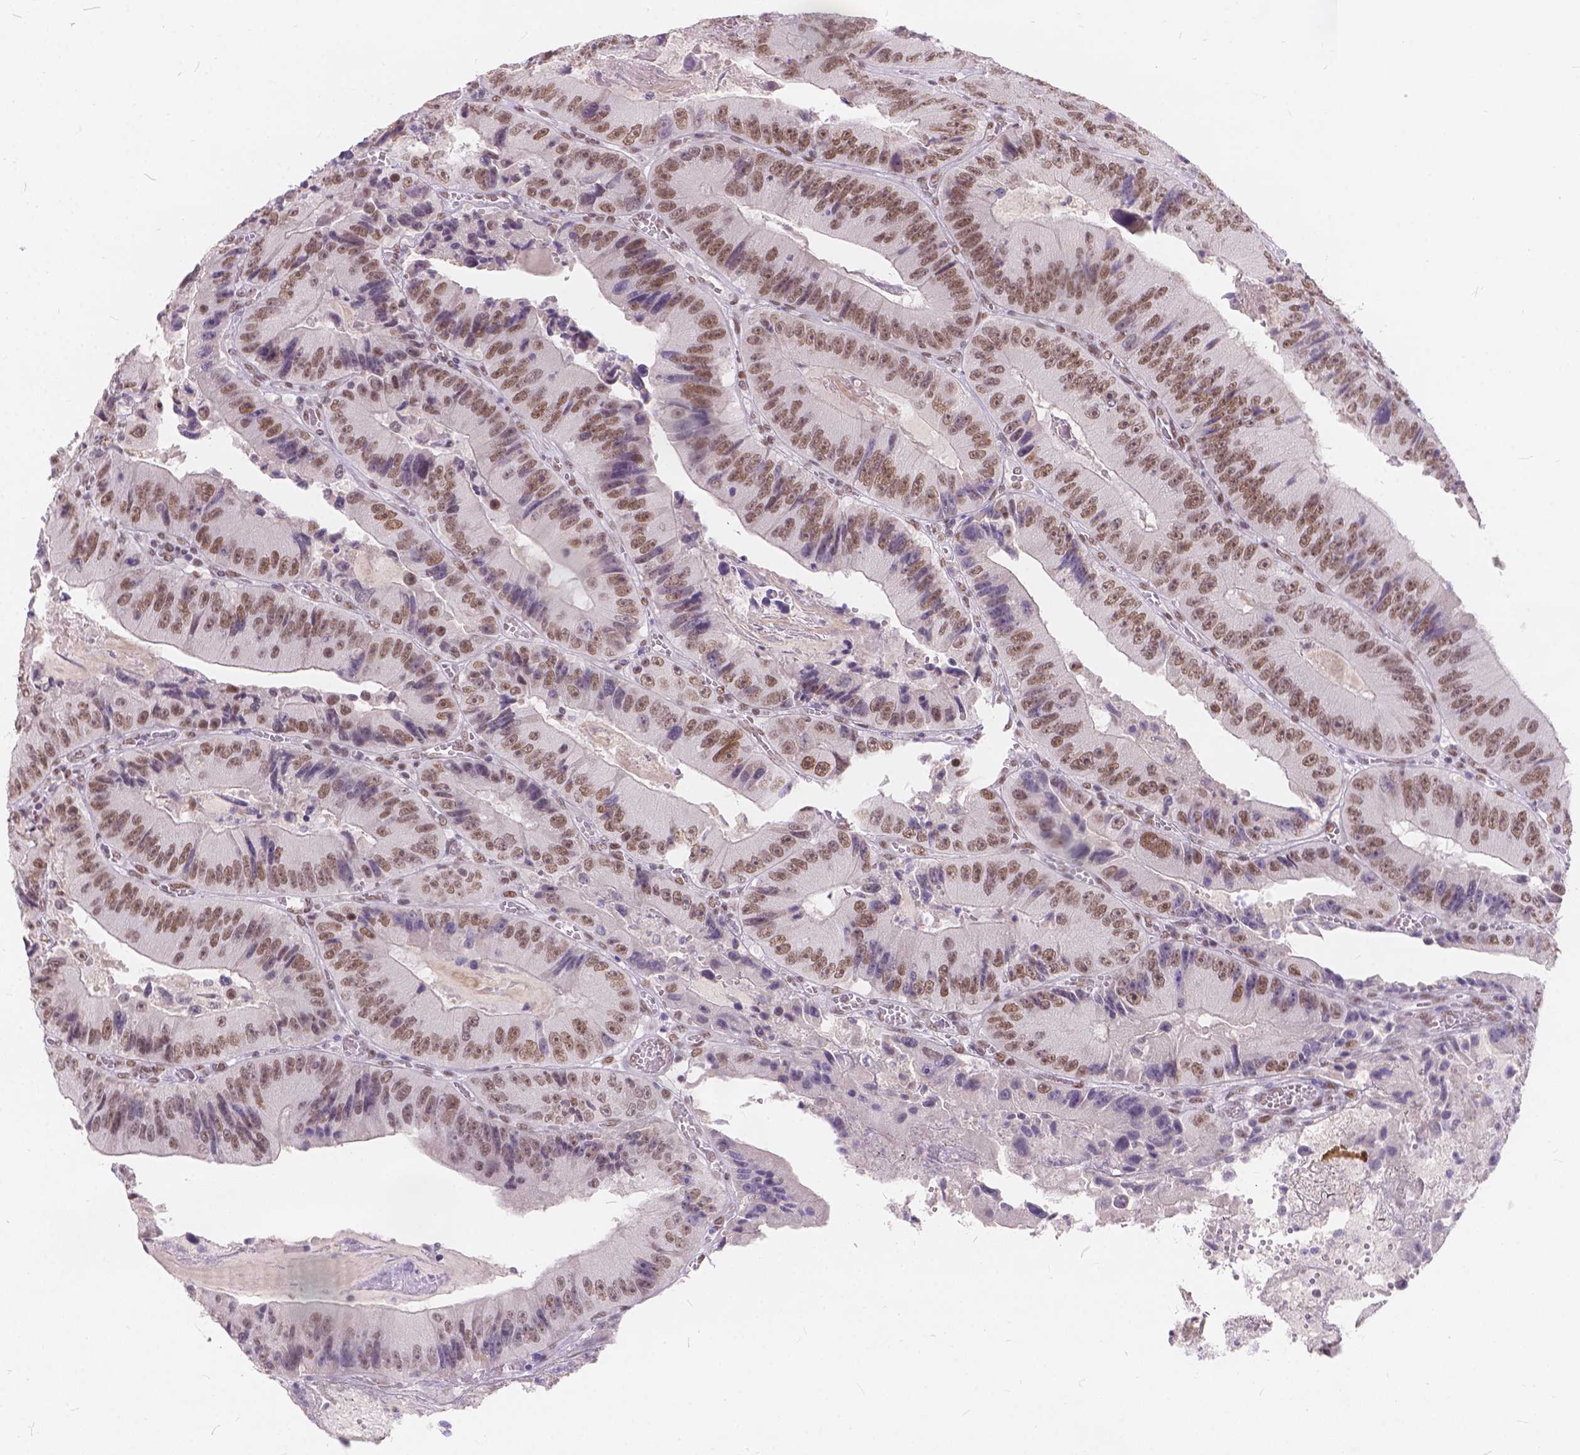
{"staining": {"intensity": "weak", "quantity": ">75%", "location": "nuclear"}, "tissue": "colorectal cancer", "cell_type": "Tumor cells", "image_type": "cancer", "snomed": [{"axis": "morphology", "description": "Adenocarcinoma, NOS"}, {"axis": "topography", "description": "Colon"}], "caption": "IHC staining of colorectal adenocarcinoma, which demonstrates low levels of weak nuclear expression in about >75% of tumor cells indicating weak nuclear protein expression. The staining was performed using DAB (3,3'-diaminobenzidine) (brown) for protein detection and nuclei were counterstained in hematoxylin (blue).", "gene": "FAM53A", "patient": {"sex": "female", "age": 86}}